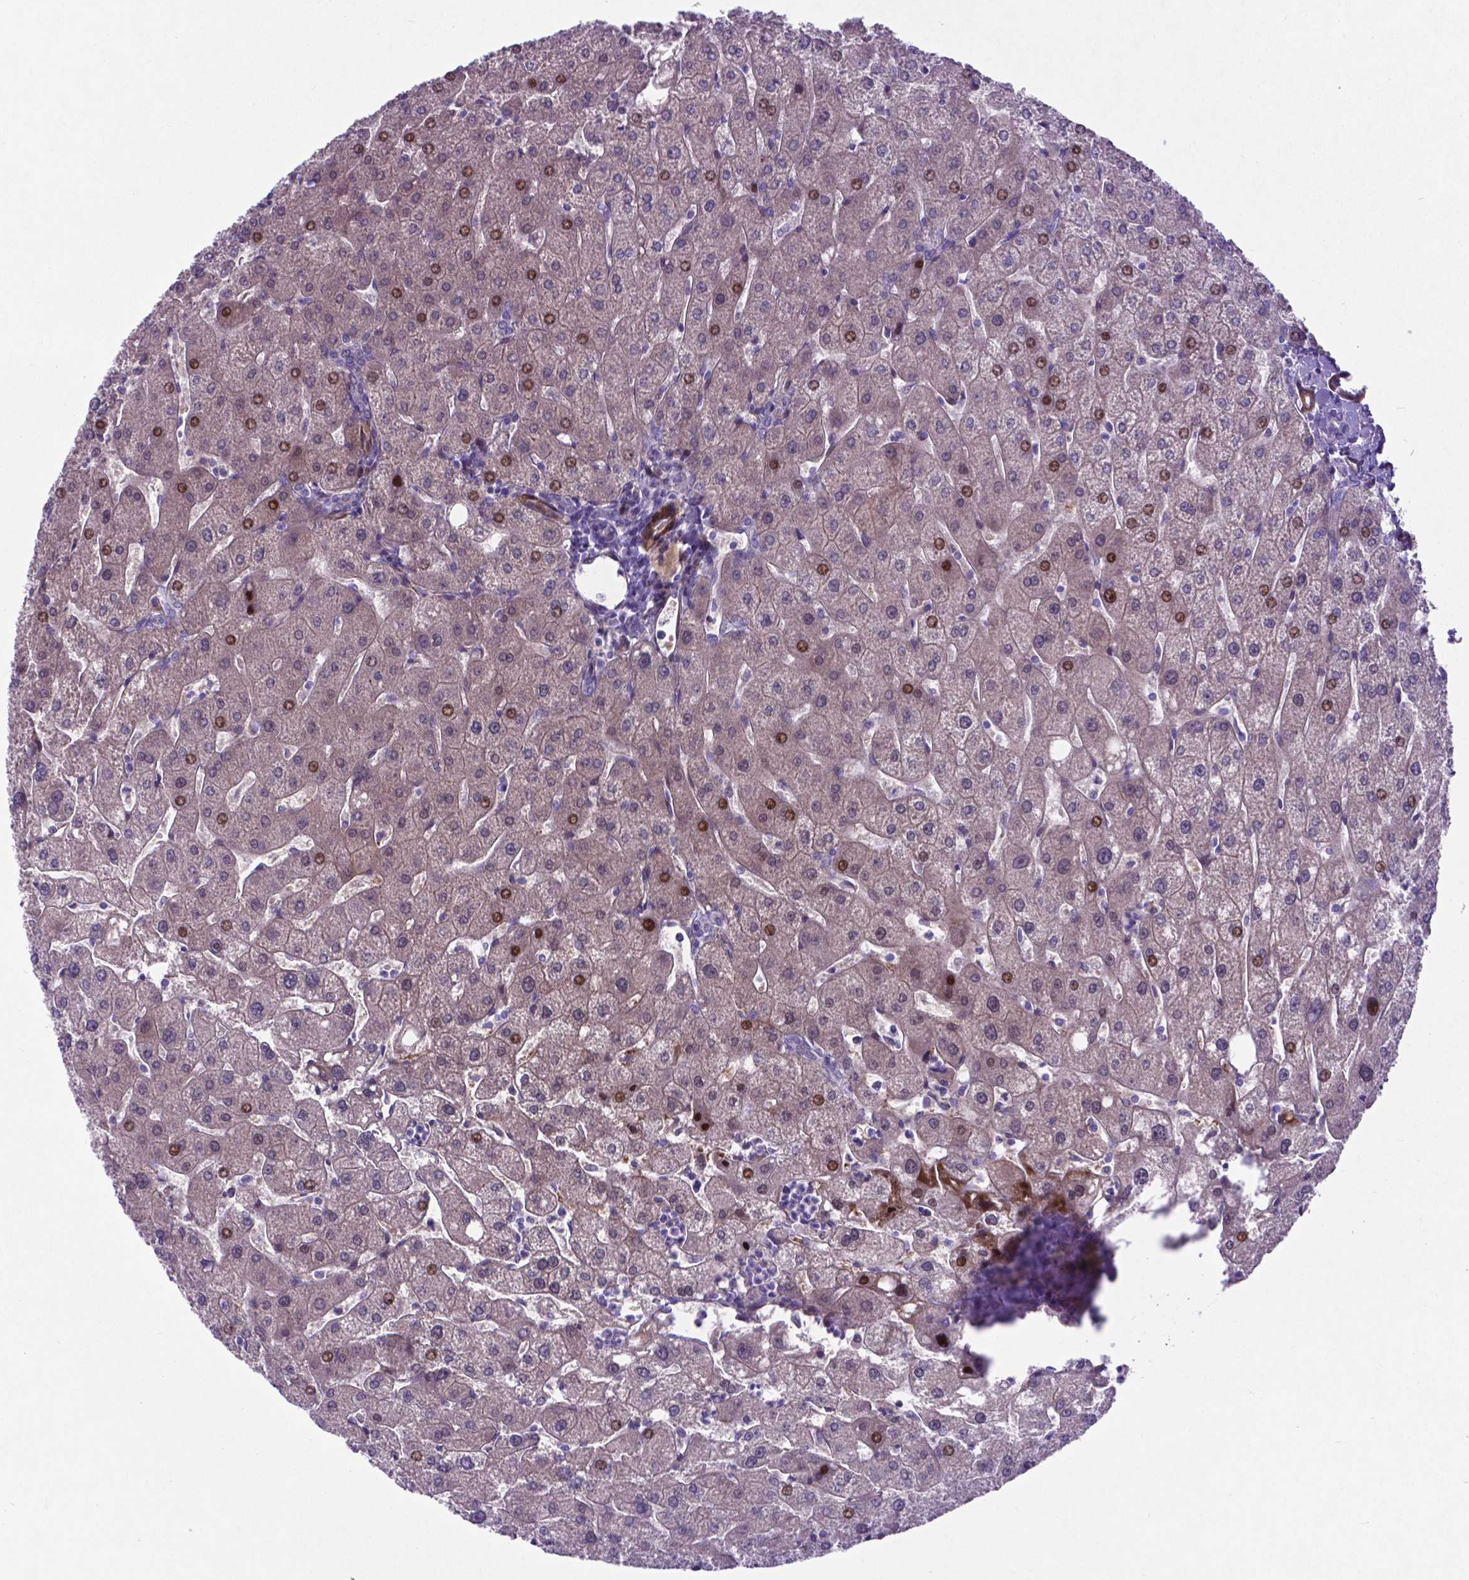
{"staining": {"intensity": "negative", "quantity": "none", "location": "none"}, "tissue": "liver", "cell_type": "Cholangiocytes", "image_type": "normal", "snomed": [{"axis": "morphology", "description": "Normal tissue, NOS"}, {"axis": "topography", "description": "Liver"}], "caption": "IHC histopathology image of benign liver: liver stained with DAB demonstrates no significant protein staining in cholangiocytes. (DAB immunohistochemistry with hematoxylin counter stain).", "gene": "PFKFB4", "patient": {"sex": "male", "age": 67}}